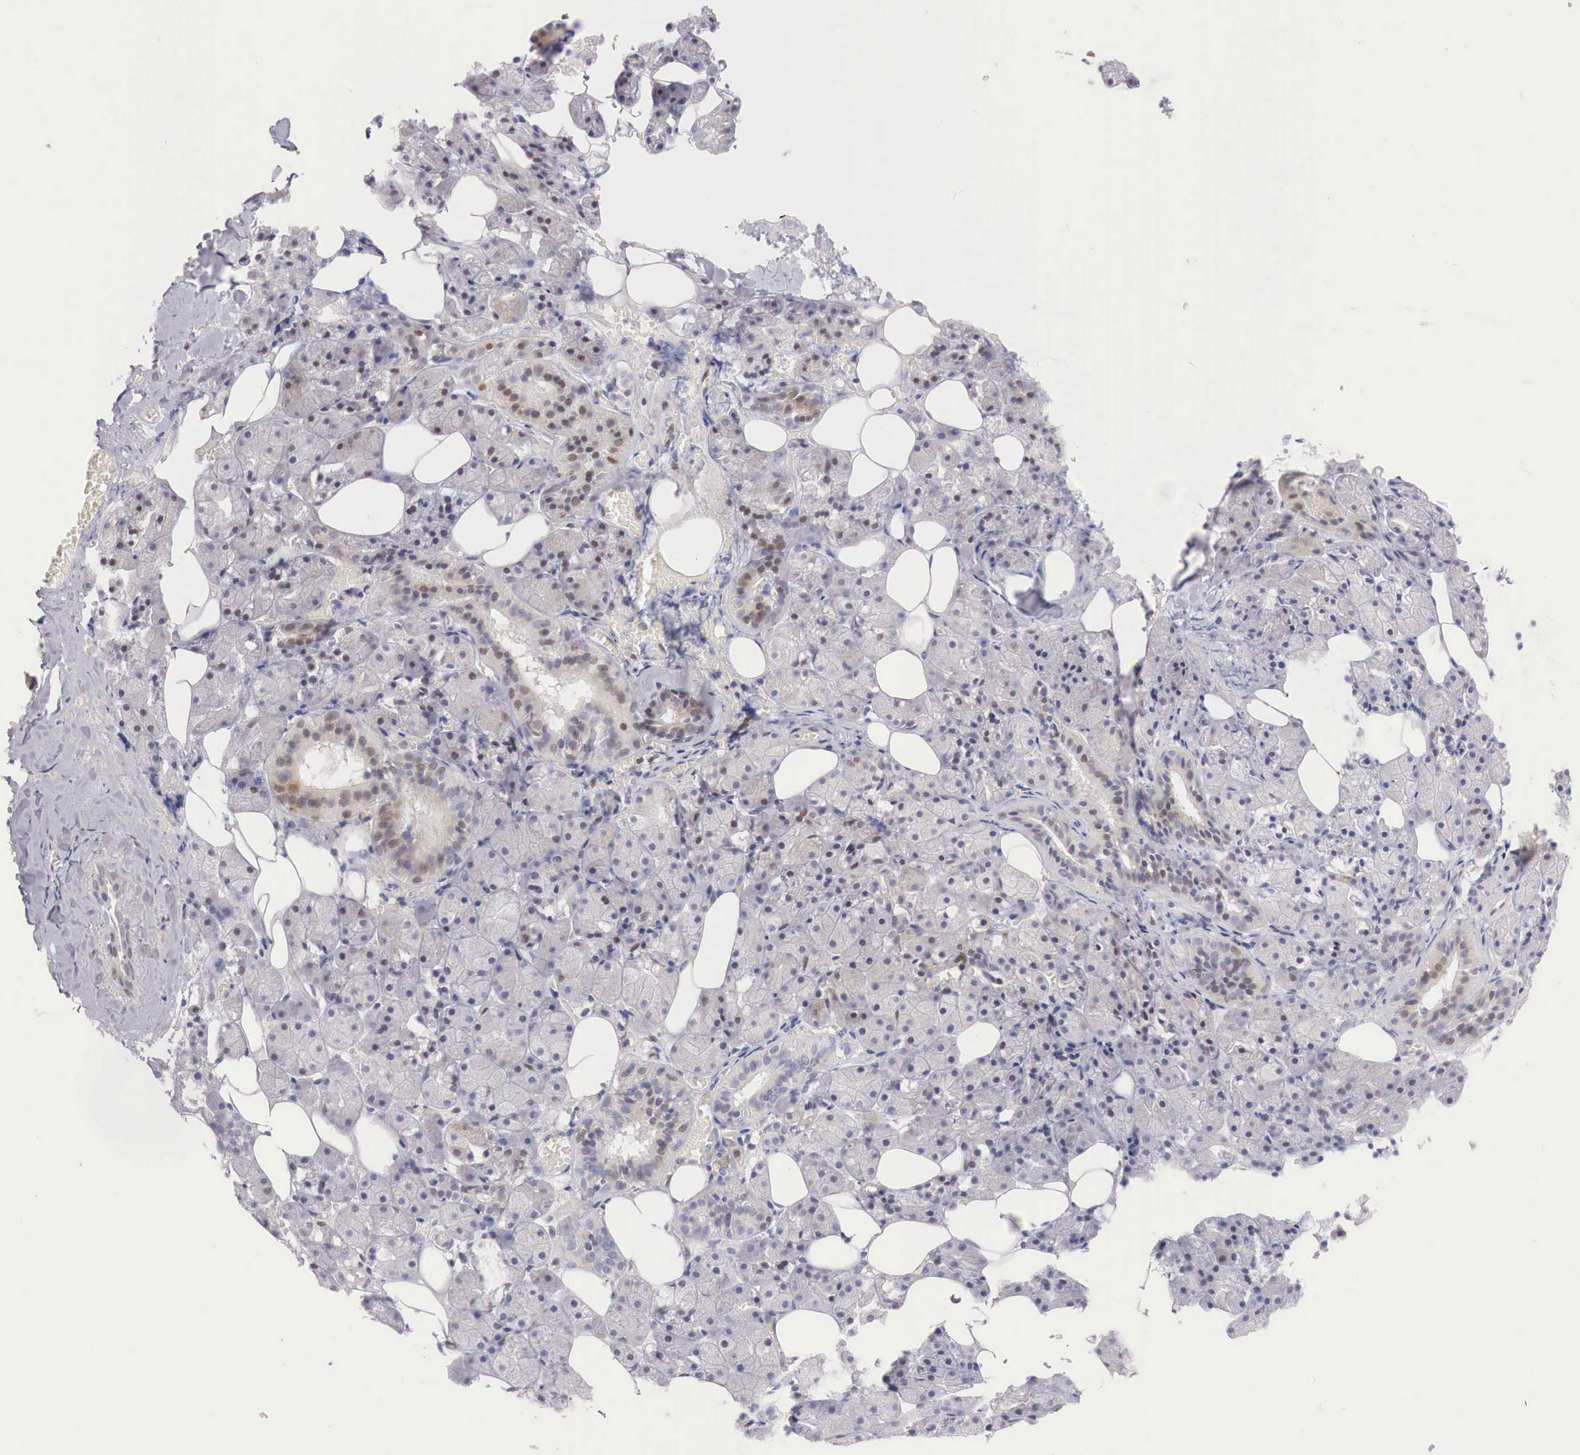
{"staining": {"intensity": "weak", "quantity": "<25%", "location": "cytoplasmic/membranous,nuclear"}, "tissue": "salivary gland", "cell_type": "Glandular cells", "image_type": "normal", "snomed": [{"axis": "morphology", "description": "Normal tissue, NOS"}, {"axis": "topography", "description": "Salivary gland"}], "caption": "DAB (3,3'-diaminobenzidine) immunohistochemical staining of unremarkable salivary gland exhibits no significant positivity in glandular cells. Brightfield microscopy of immunohistochemistry (IHC) stained with DAB (brown) and hematoxylin (blue), captured at high magnification.", "gene": "CLCN5", "patient": {"sex": "female", "age": 55}}